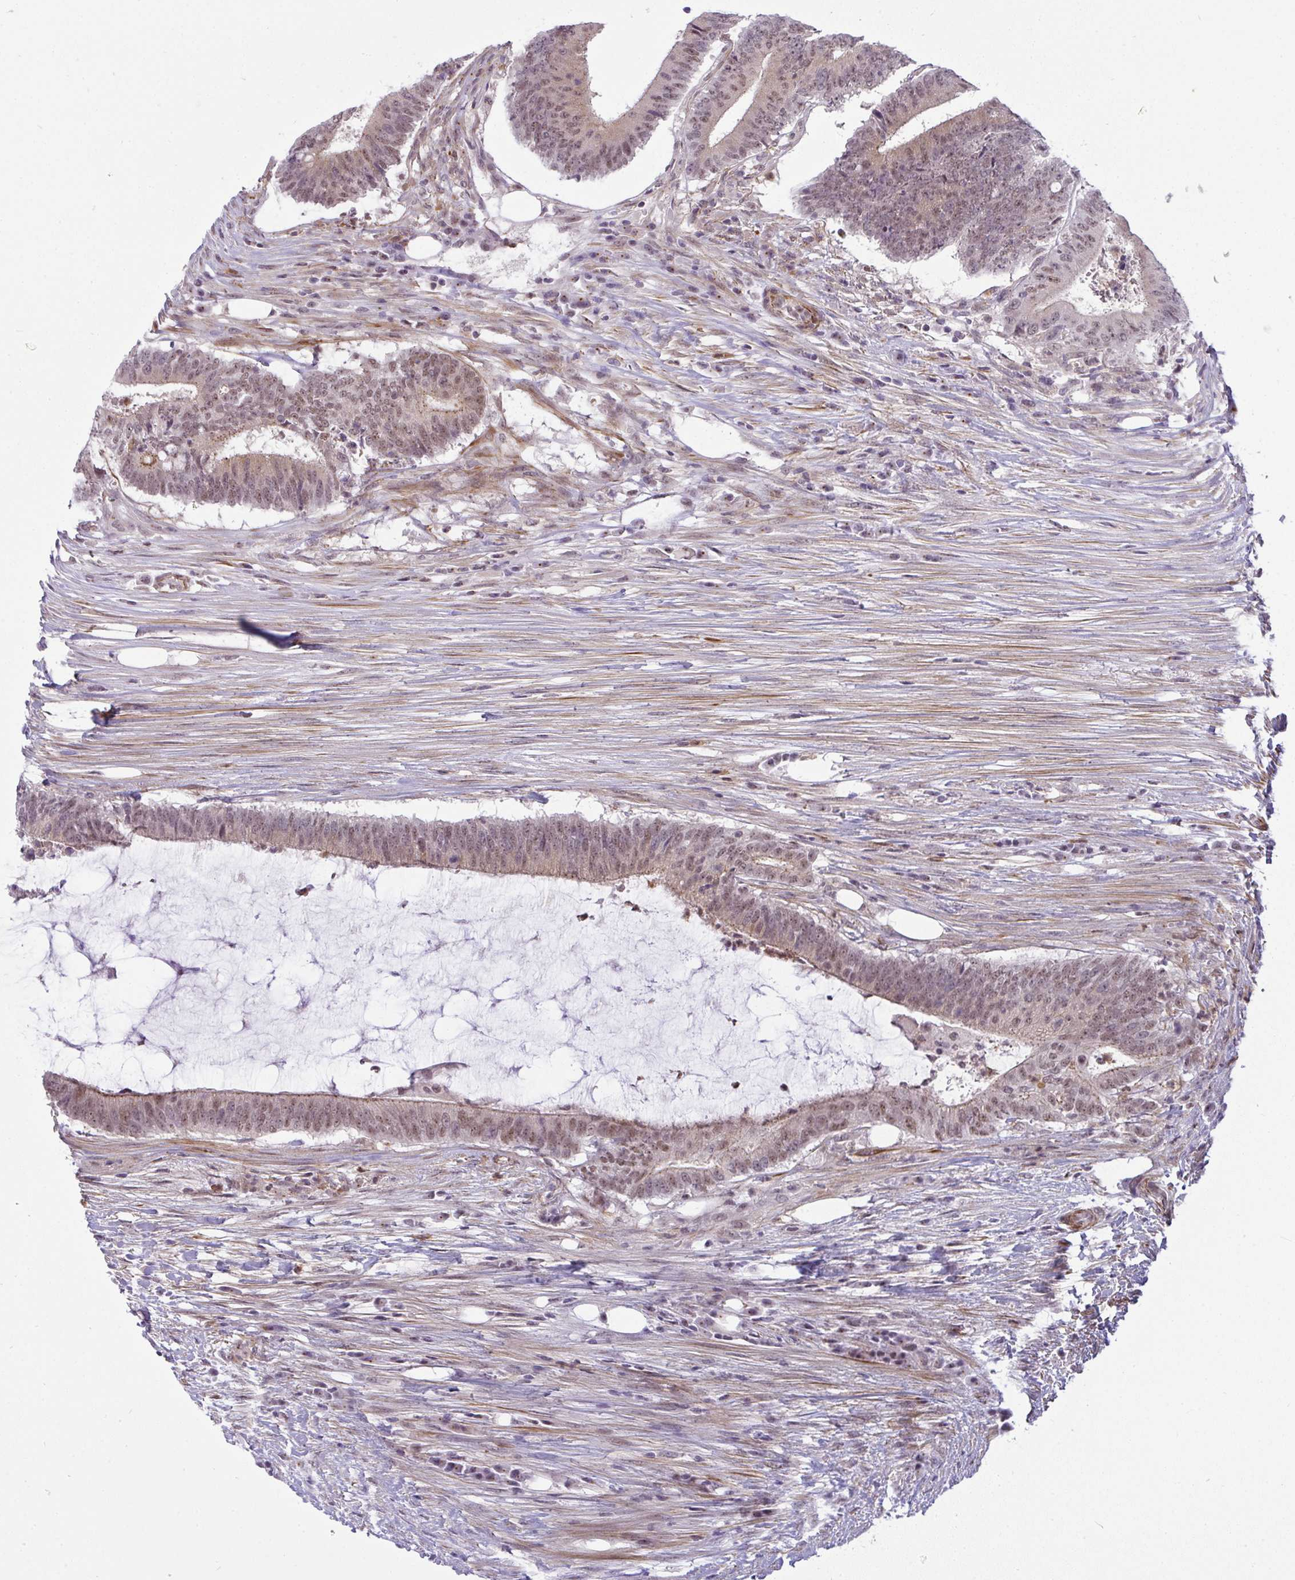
{"staining": {"intensity": "weak", "quantity": ">75%", "location": "cytoplasmic/membranous,nuclear"}, "tissue": "colorectal cancer", "cell_type": "Tumor cells", "image_type": "cancer", "snomed": [{"axis": "morphology", "description": "Adenocarcinoma, NOS"}, {"axis": "topography", "description": "Colon"}], "caption": "Immunohistochemistry (IHC) photomicrograph of human colorectal cancer (adenocarcinoma) stained for a protein (brown), which reveals low levels of weak cytoplasmic/membranous and nuclear expression in approximately >75% of tumor cells.", "gene": "DZIP1", "patient": {"sex": "female", "age": 43}}